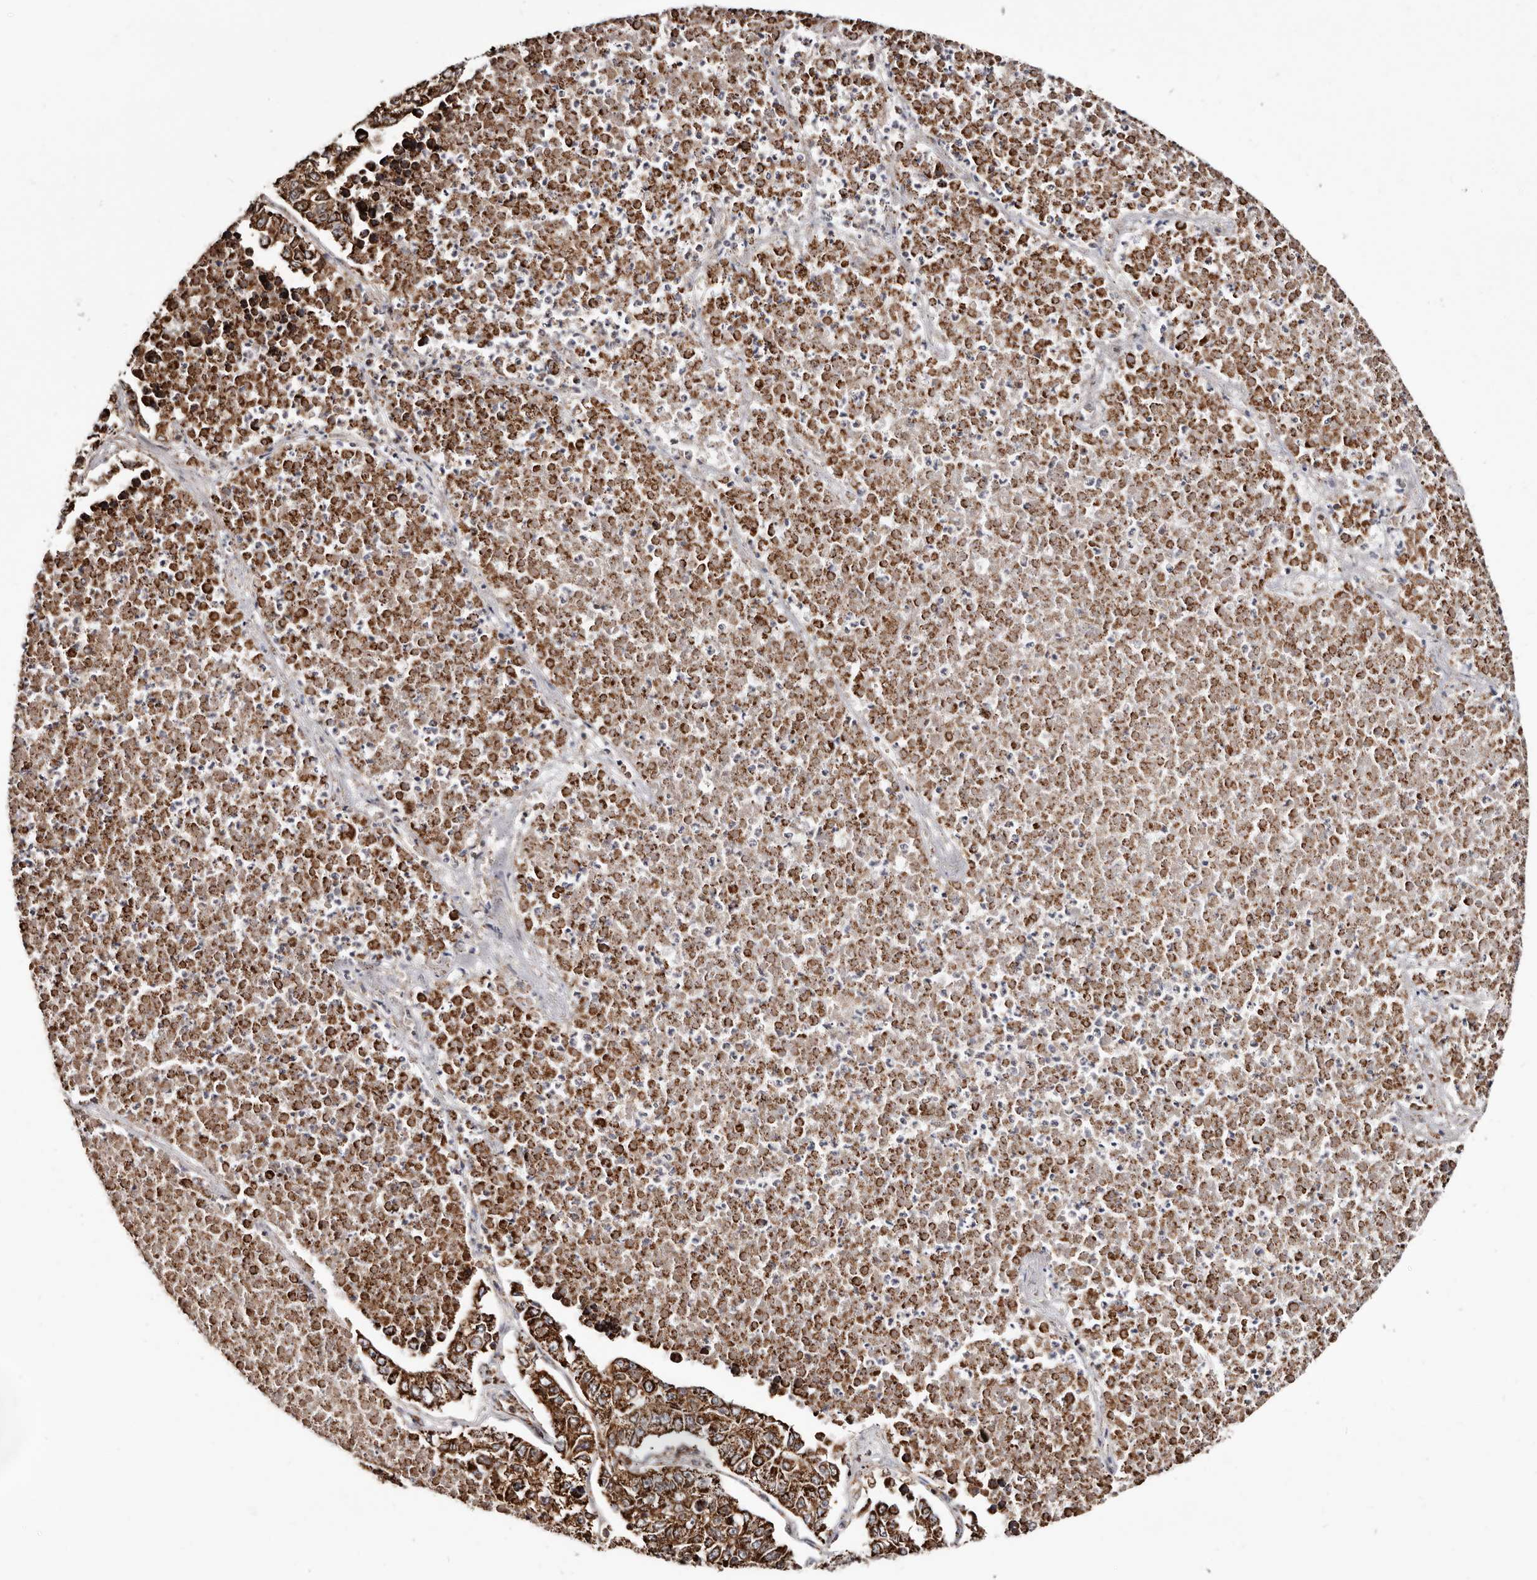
{"staining": {"intensity": "strong", "quantity": ">75%", "location": "cytoplasmic/membranous"}, "tissue": "lung cancer", "cell_type": "Tumor cells", "image_type": "cancer", "snomed": [{"axis": "morphology", "description": "Adenocarcinoma, NOS"}, {"axis": "topography", "description": "Lung"}], "caption": "Adenocarcinoma (lung) stained for a protein (brown) shows strong cytoplasmic/membranous positive positivity in about >75% of tumor cells.", "gene": "PRKACB", "patient": {"sex": "male", "age": 49}}